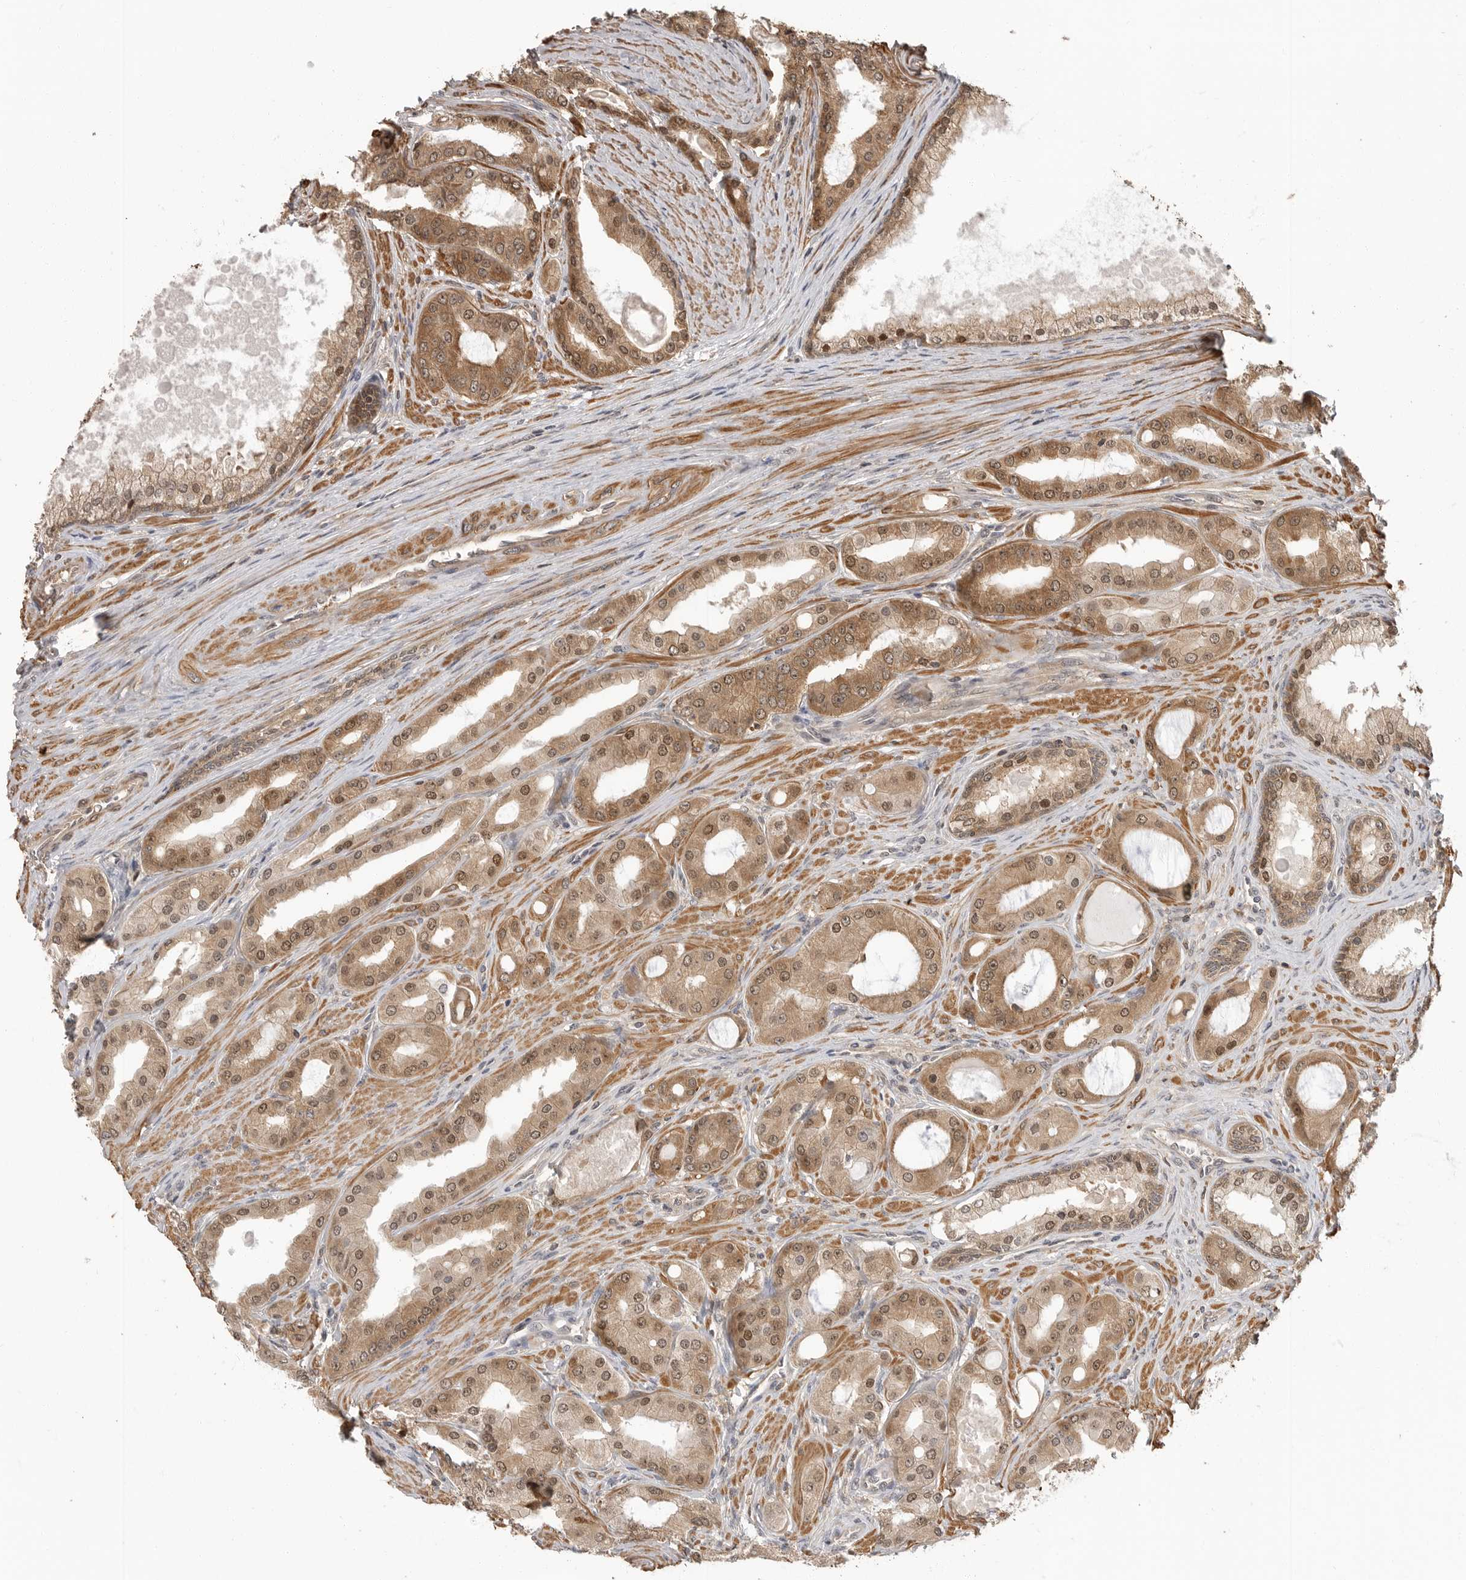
{"staining": {"intensity": "moderate", "quantity": ">75%", "location": "cytoplasmic/membranous,nuclear"}, "tissue": "prostate cancer", "cell_type": "Tumor cells", "image_type": "cancer", "snomed": [{"axis": "morphology", "description": "Adenocarcinoma, High grade"}, {"axis": "topography", "description": "Prostate"}], "caption": "Immunohistochemistry (IHC) of human prostate cancer (high-grade adenocarcinoma) displays medium levels of moderate cytoplasmic/membranous and nuclear positivity in approximately >75% of tumor cells. (brown staining indicates protein expression, while blue staining denotes nuclei).", "gene": "ERN1", "patient": {"sex": "male", "age": 60}}